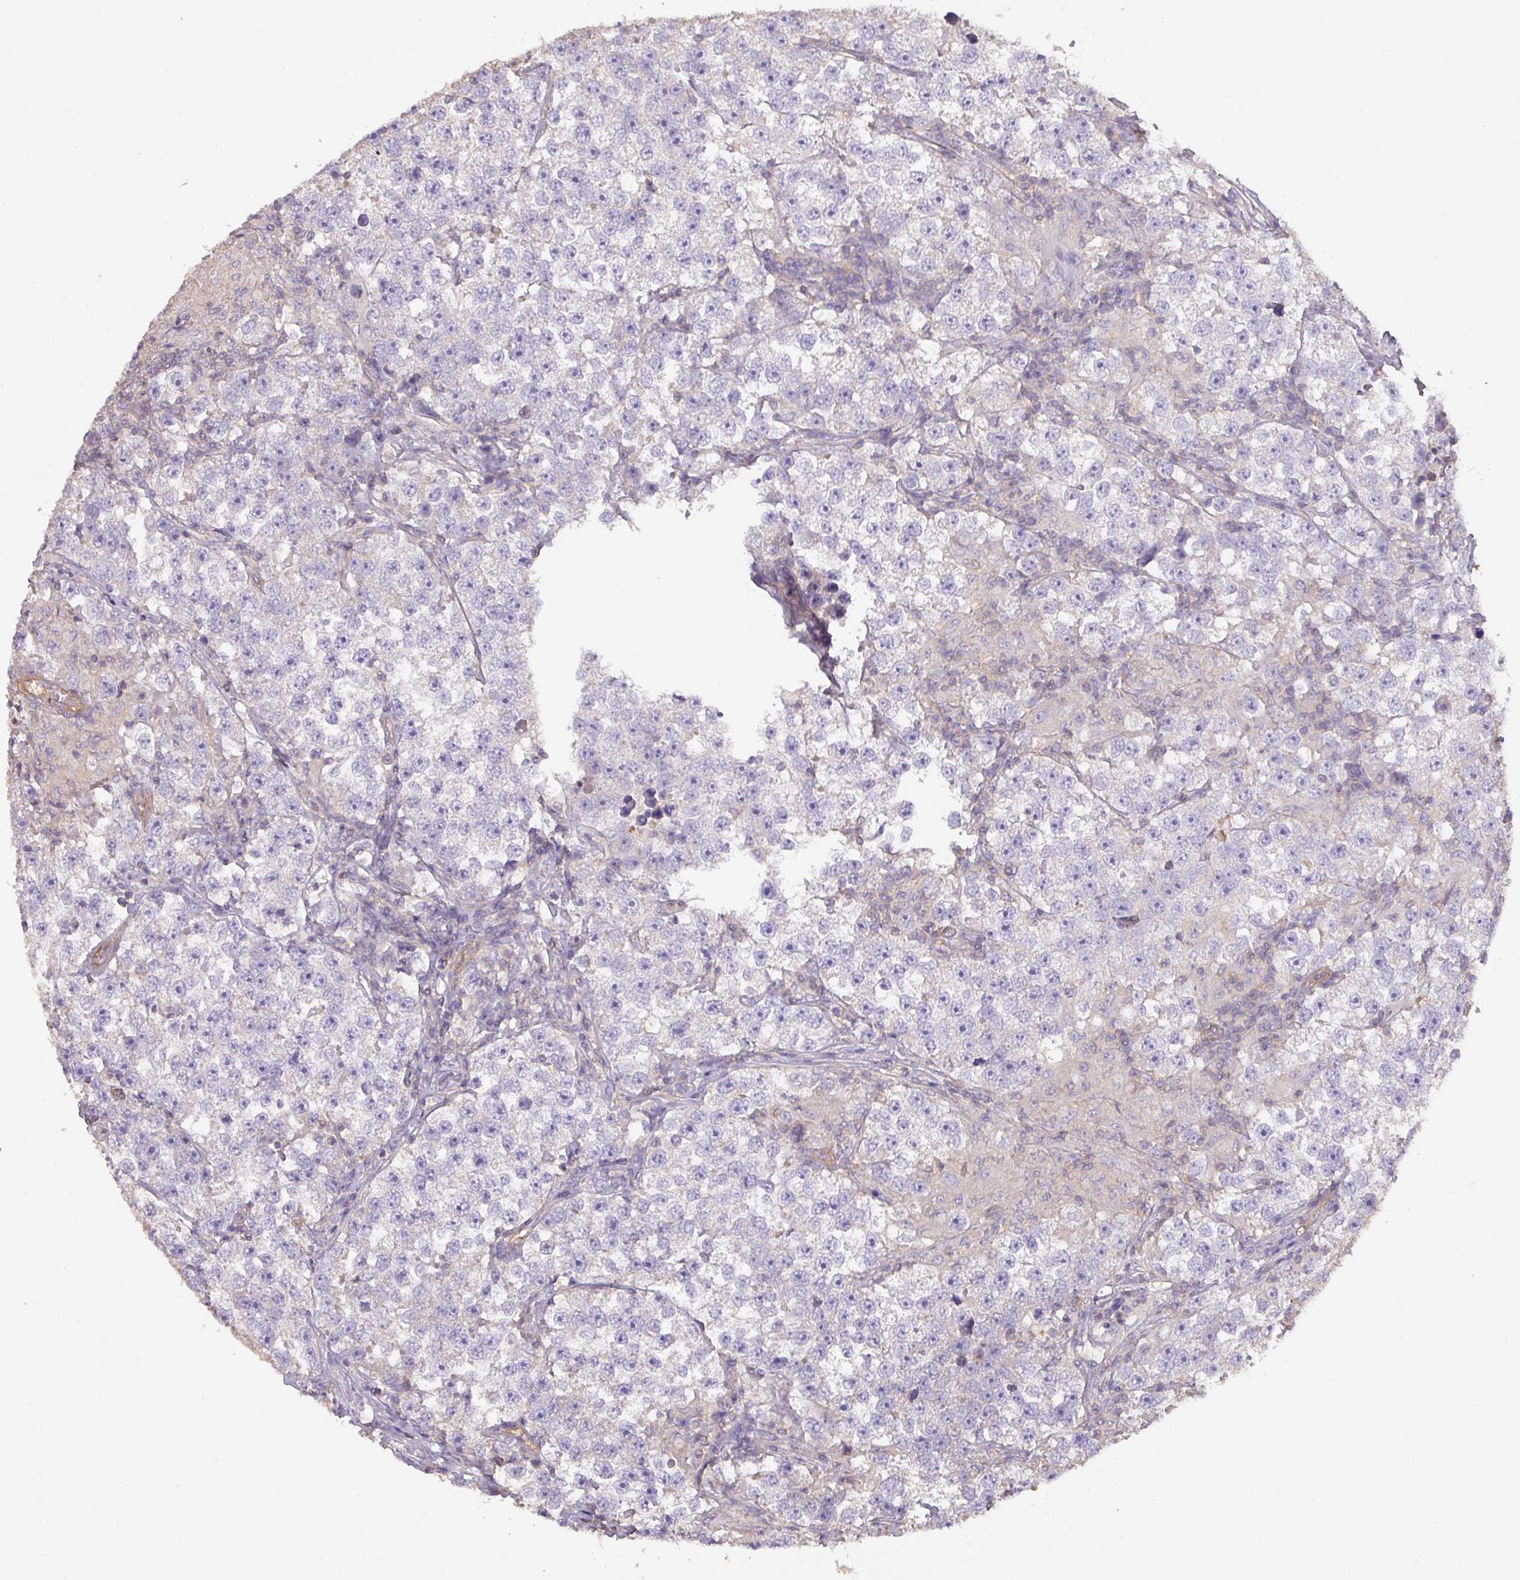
{"staining": {"intensity": "negative", "quantity": "none", "location": "none"}, "tissue": "testis cancer", "cell_type": "Tumor cells", "image_type": "cancer", "snomed": [{"axis": "morphology", "description": "Seminoma, NOS"}, {"axis": "topography", "description": "Testis"}], "caption": "An immunohistochemistry (IHC) histopathology image of seminoma (testis) is shown. There is no staining in tumor cells of seminoma (testis).", "gene": "CALML4", "patient": {"sex": "male", "age": 46}}